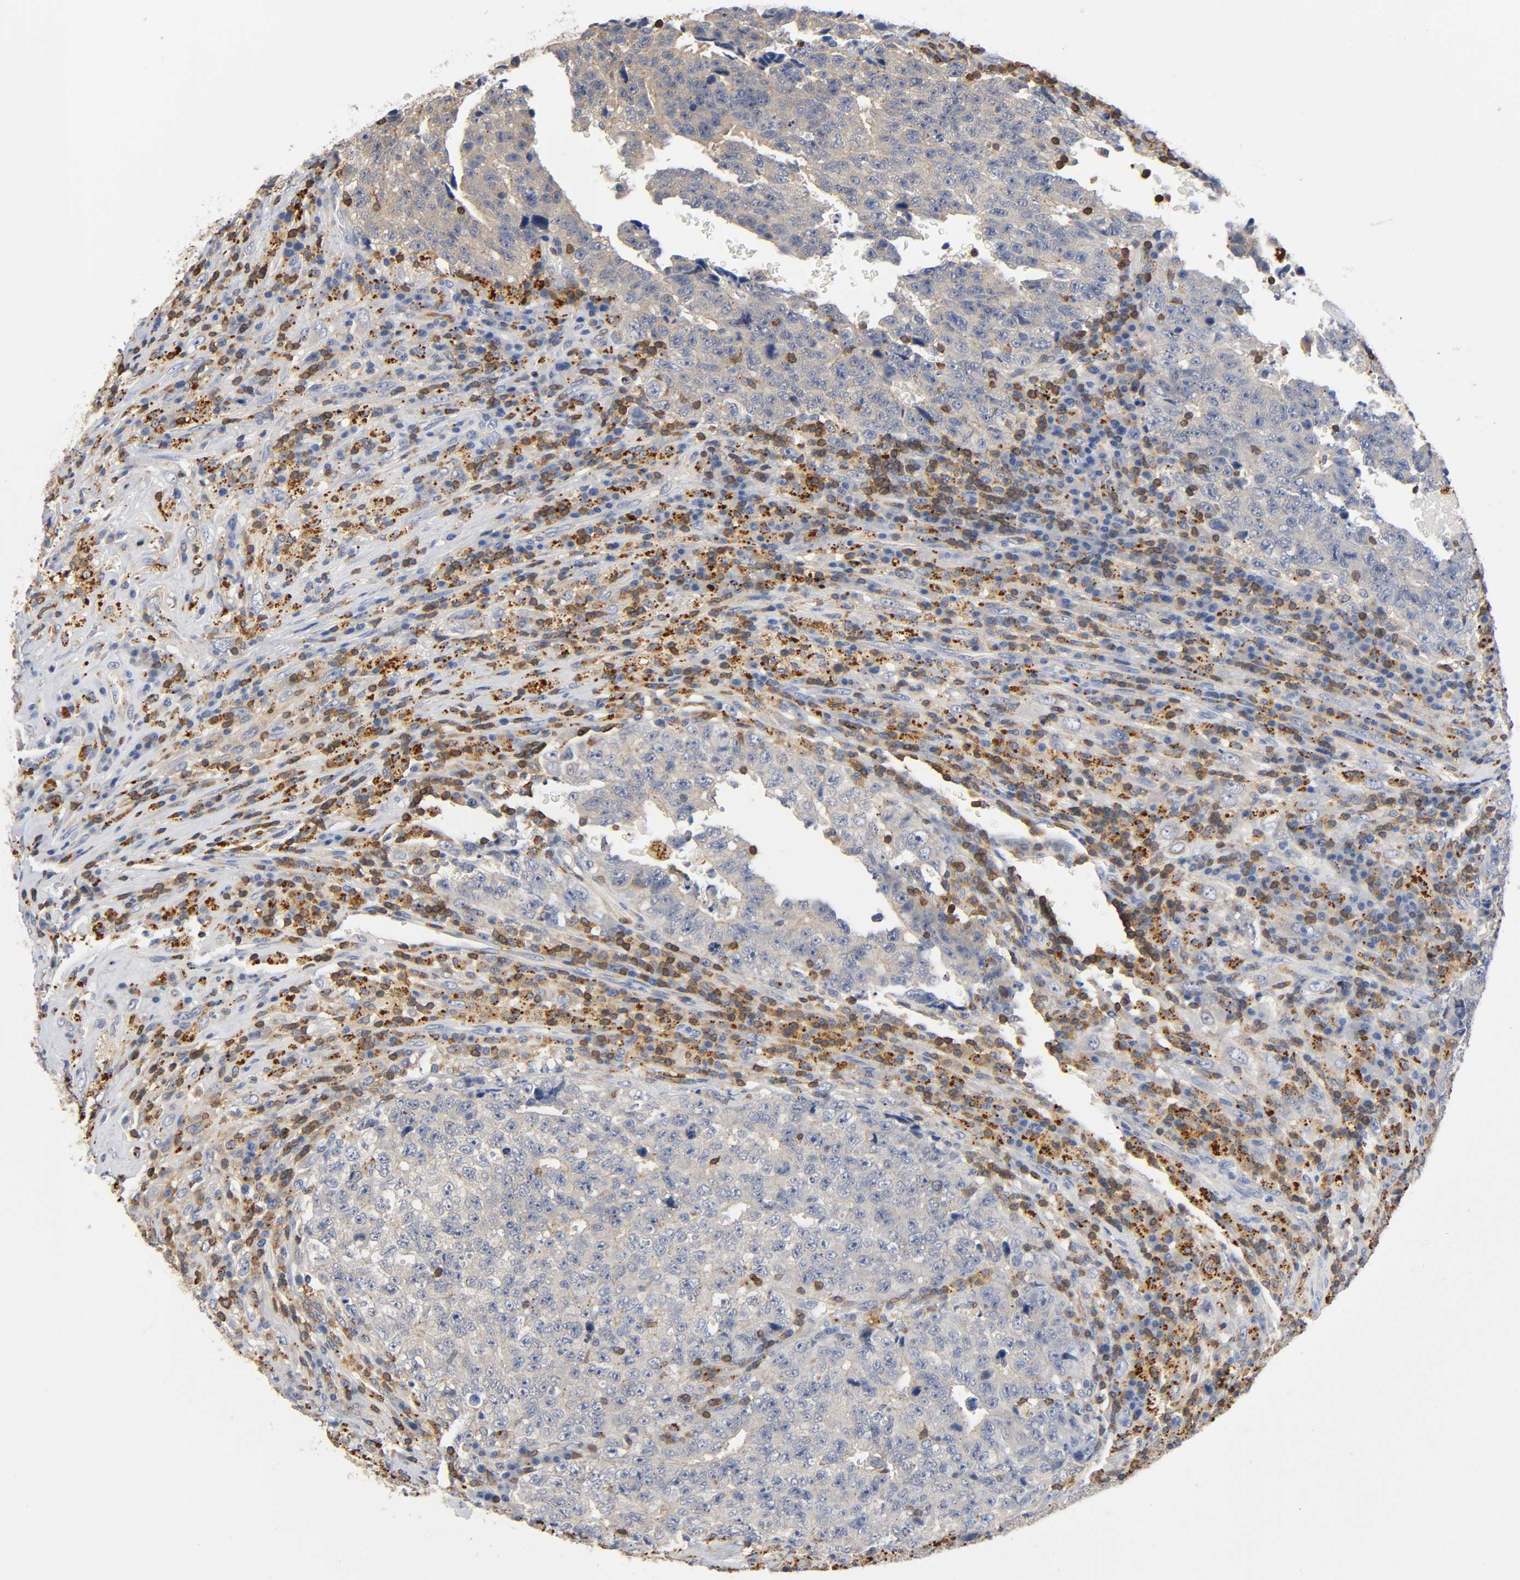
{"staining": {"intensity": "weak", "quantity": "<25%", "location": "cytoplasmic/membranous"}, "tissue": "testis cancer", "cell_type": "Tumor cells", "image_type": "cancer", "snomed": [{"axis": "morphology", "description": "Necrosis, NOS"}, {"axis": "morphology", "description": "Carcinoma, Embryonal, NOS"}, {"axis": "topography", "description": "Testis"}], "caption": "Tumor cells show no significant staining in testis cancer. (DAB IHC, high magnification).", "gene": "UCKL1", "patient": {"sex": "male", "age": 19}}